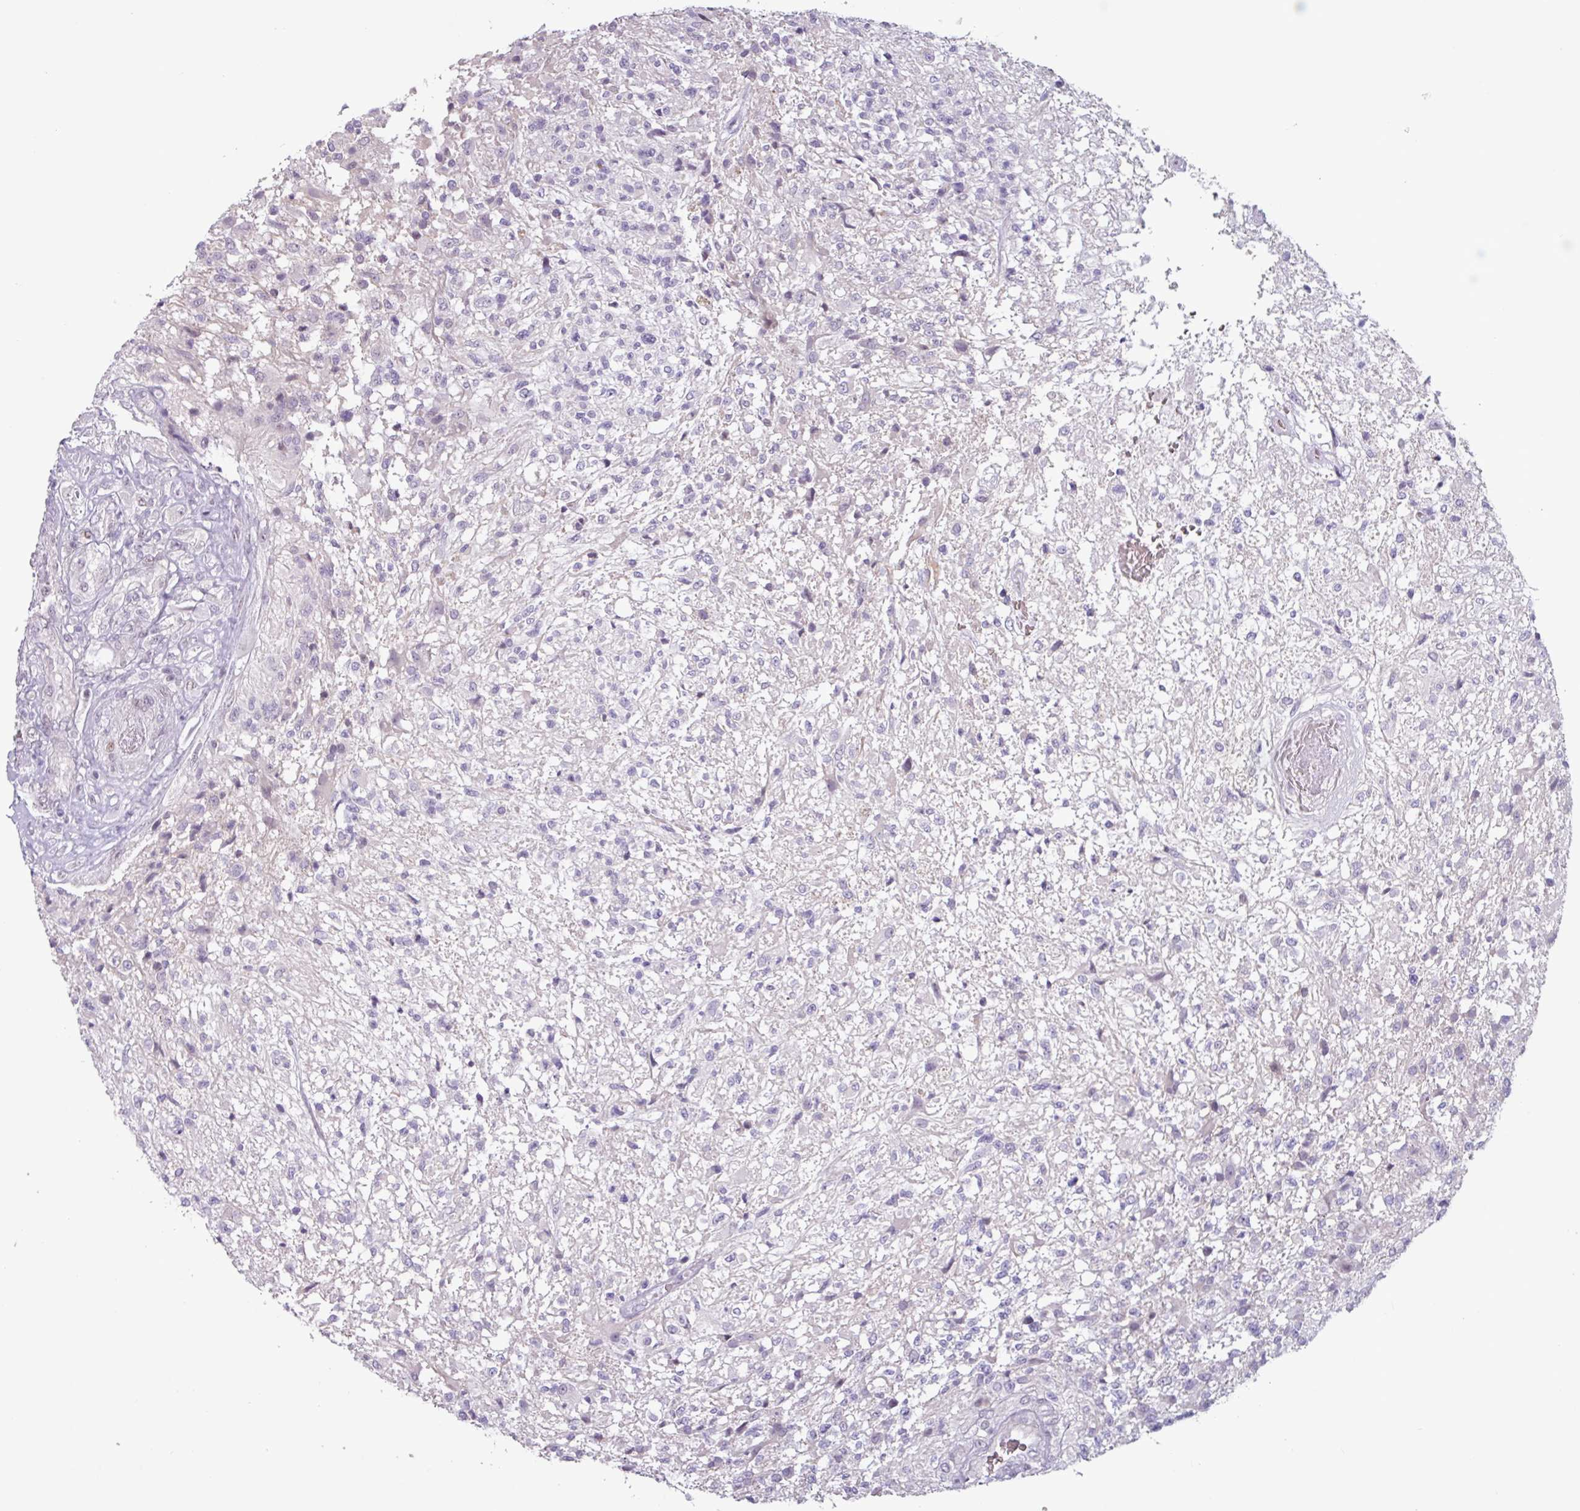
{"staining": {"intensity": "negative", "quantity": "none", "location": "none"}, "tissue": "glioma", "cell_type": "Tumor cells", "image_type": "cancer", "snomed": [{"axis": "morphology", "description": "Glioma, malignant, High grade"}, {"axis": "topography", "description": "Brain"}], "caption": "Tumor cells are negative for protein expression in human malignant glioma (high-grade). (DAB (3,3'-diaminobenzidine) immunohistochemistry, high magnification).", "gene": "ZNF575", "patient": {"sex": "male", "age": 56}}